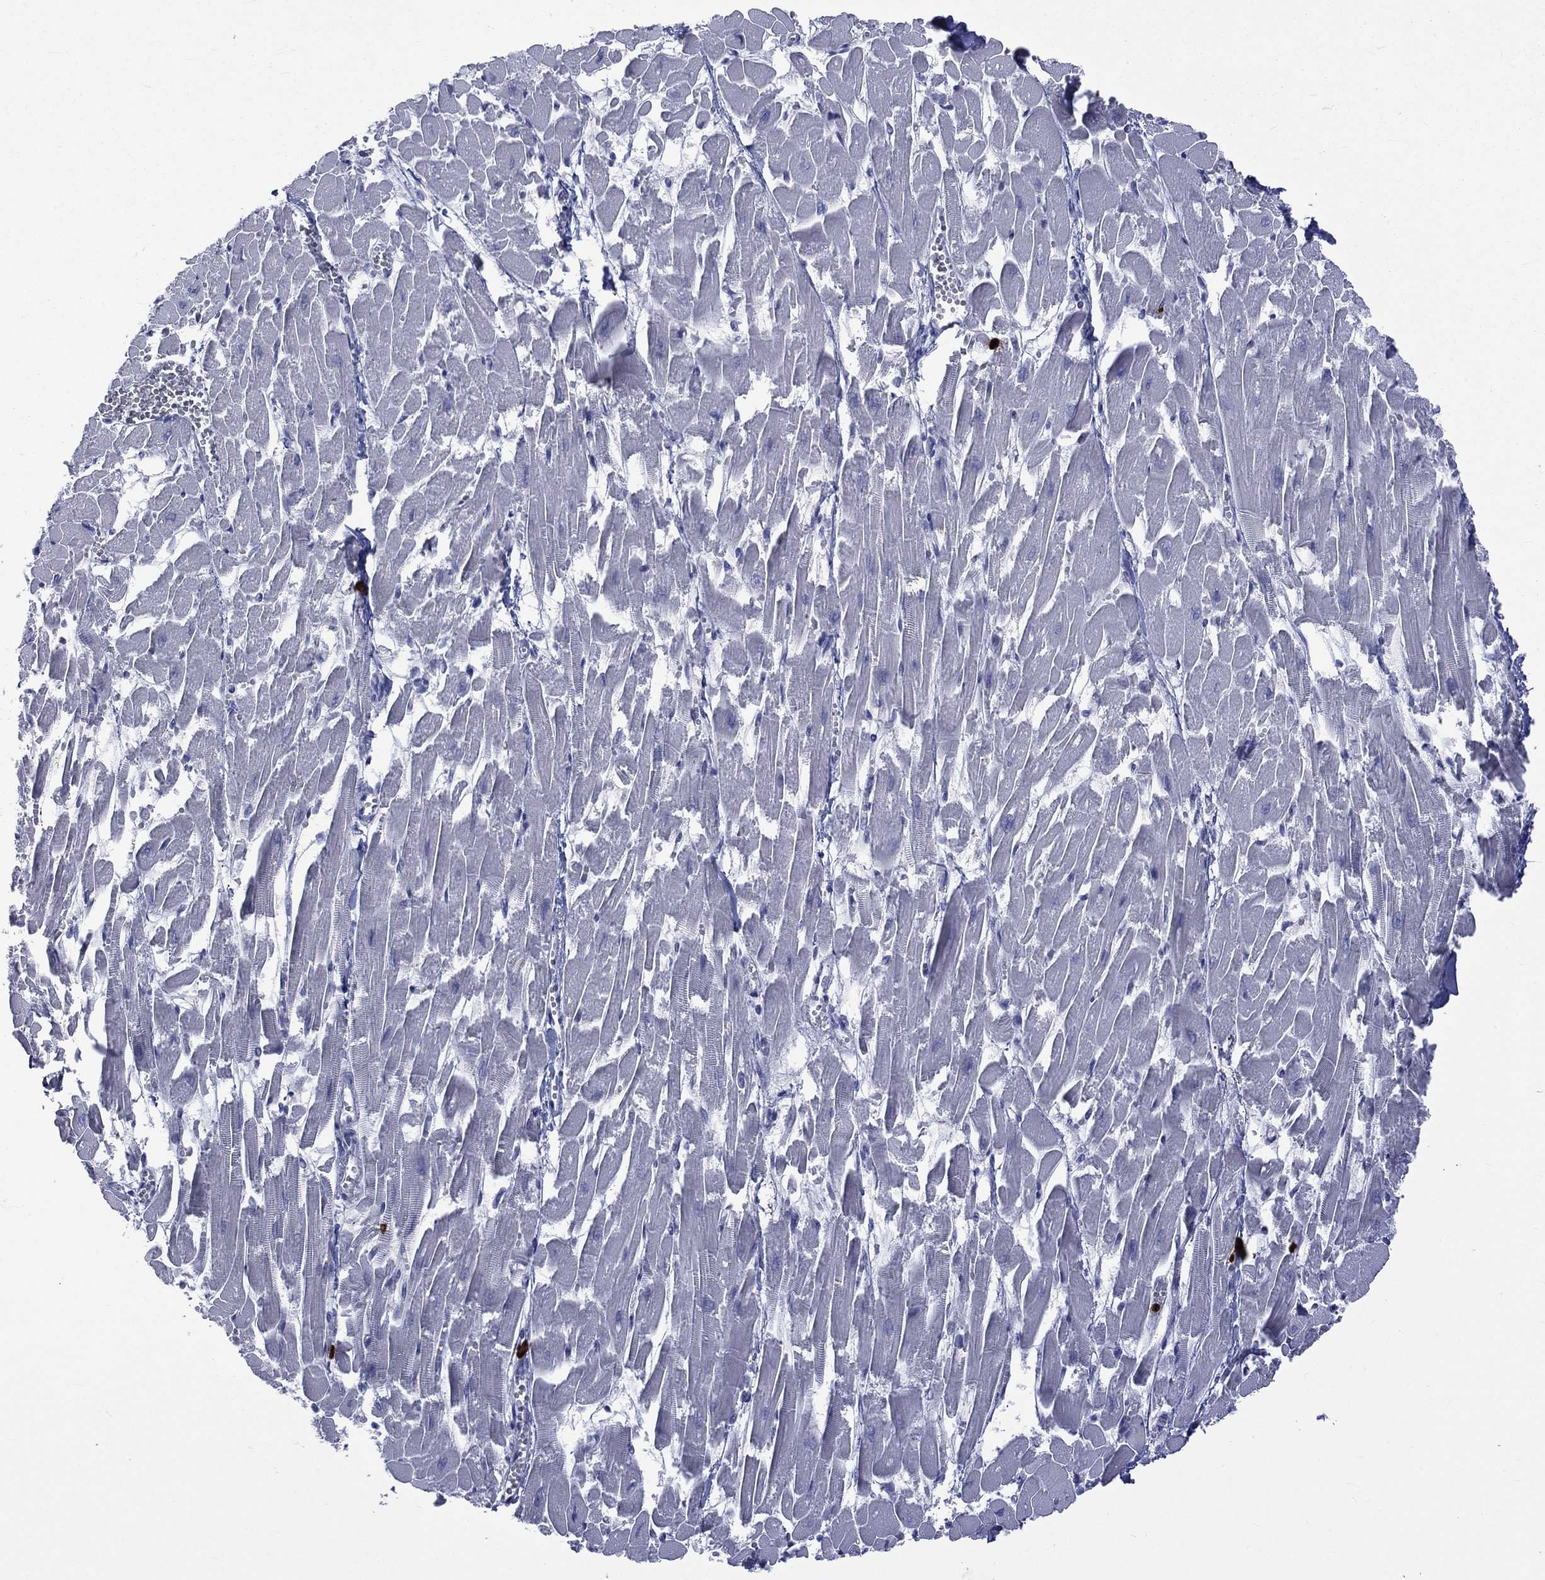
{"staining": {"intensity": "negative", "quantity": "none", "location": "none"}, "tissue": "heart muscle", "cell_type": "Cardiomyocytes", "image_type": "normal", "snomed": [{"axis": "morphology", "description": "Normal tissue, NOS"}, {"axis": "topography", "description": "Heart"}], "caption": "Immunohistochemistry photomicrograph of unremarkable heart muscle: human heart muscle stained with DAB (3,3'-diaminobenzidine) displays no significant protein expression in cardiomyocytes.", "gene": "ELANE", "patient": {"sex": "female", "age": 52}}